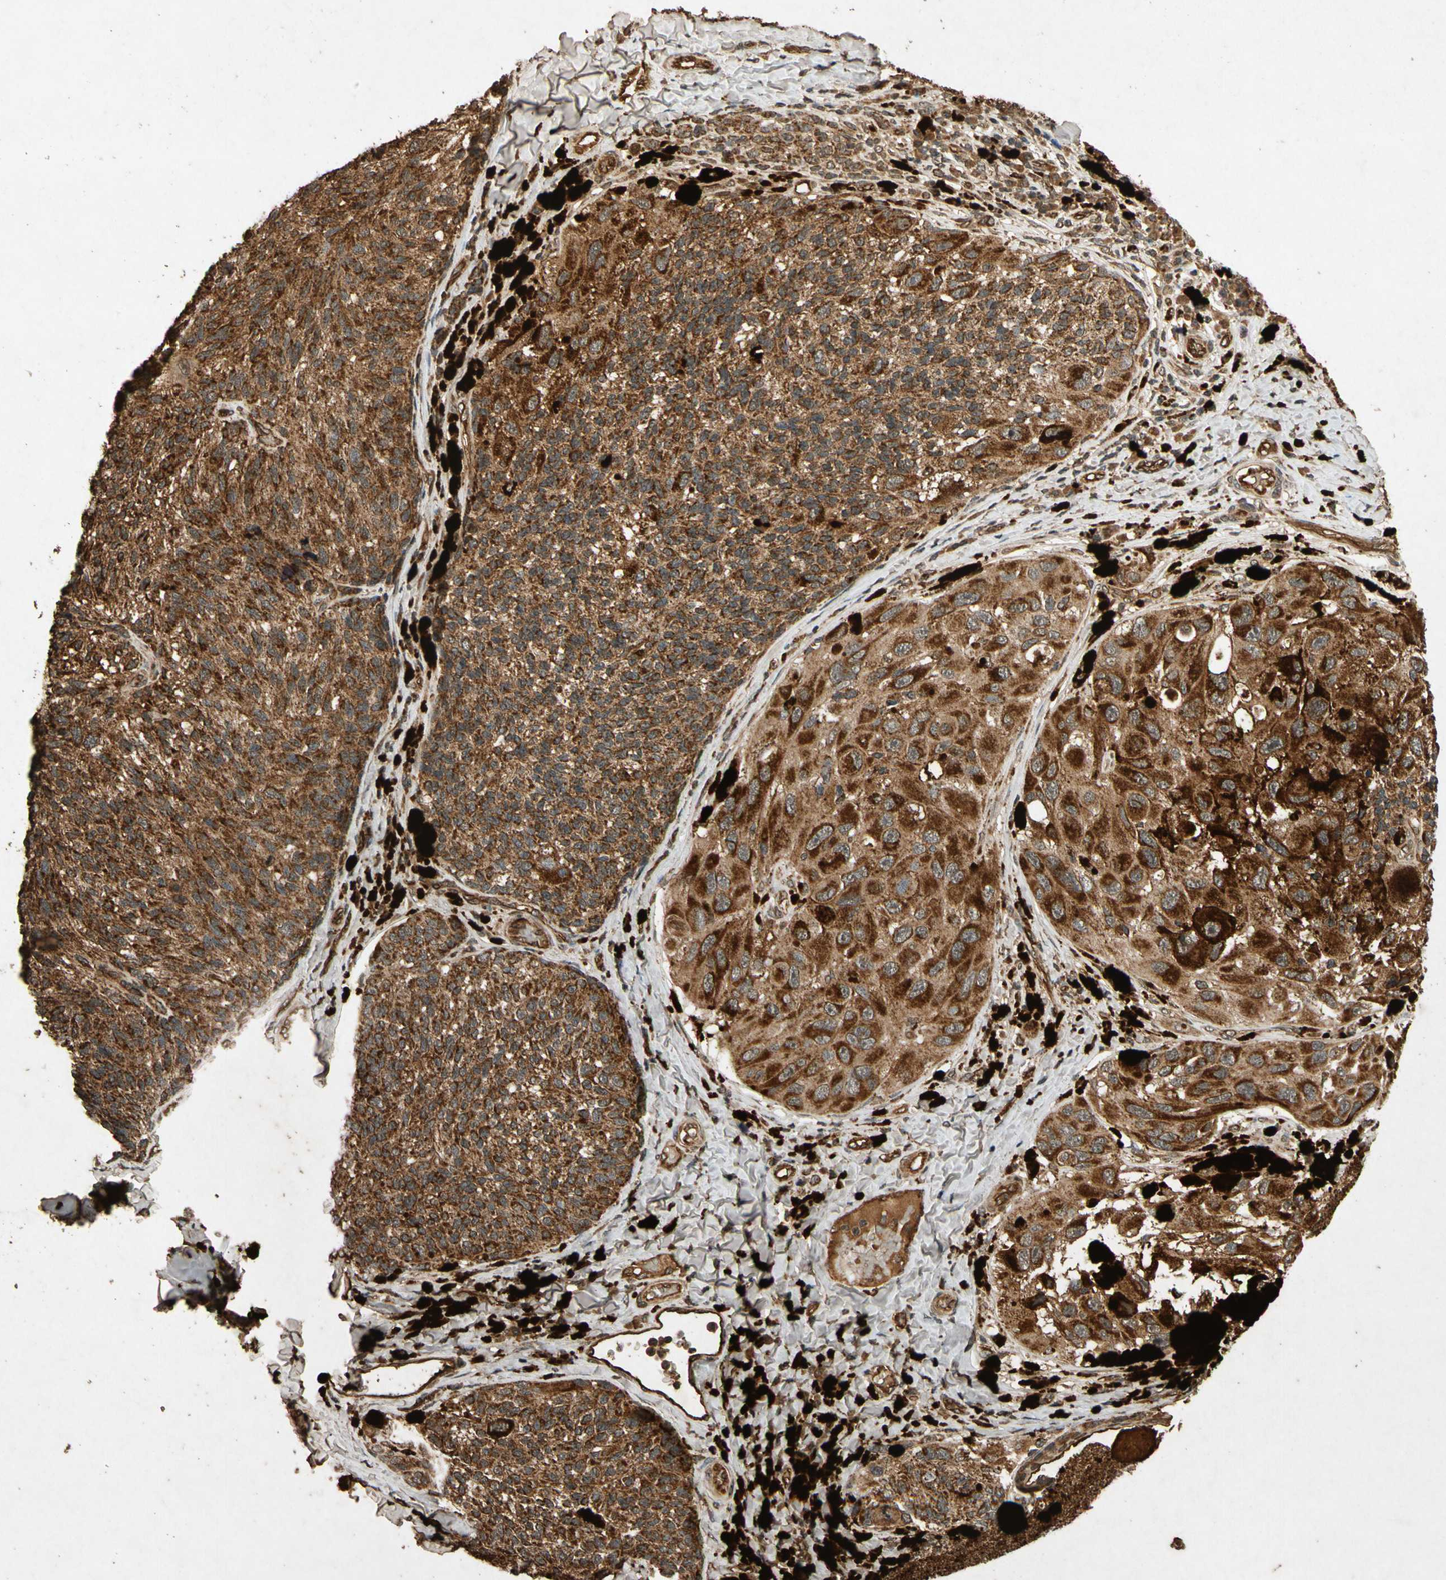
{"staining": {"intensity": "strong", "quantity": ">75%", "location": "cytoplasmic/membranous"}, "tissue": "melanoma", "cell_type": "Tumor cells", "image_type": "cancer", "snomed": [{"axis": "morphology", "description": "Malignant melanoma, NOS"}, {"axis": "topography", "description": "Skin"}], "caption": "This micrograph exhibits melanoma stained with IHC to label a protein in brown. The cytoplasmic/membranous of tumor cells show strong positivity for the protein. Nuclei are counter-stained blue.", "gene": "TXN2", "patient": {"sex": "female", "age": 73}}